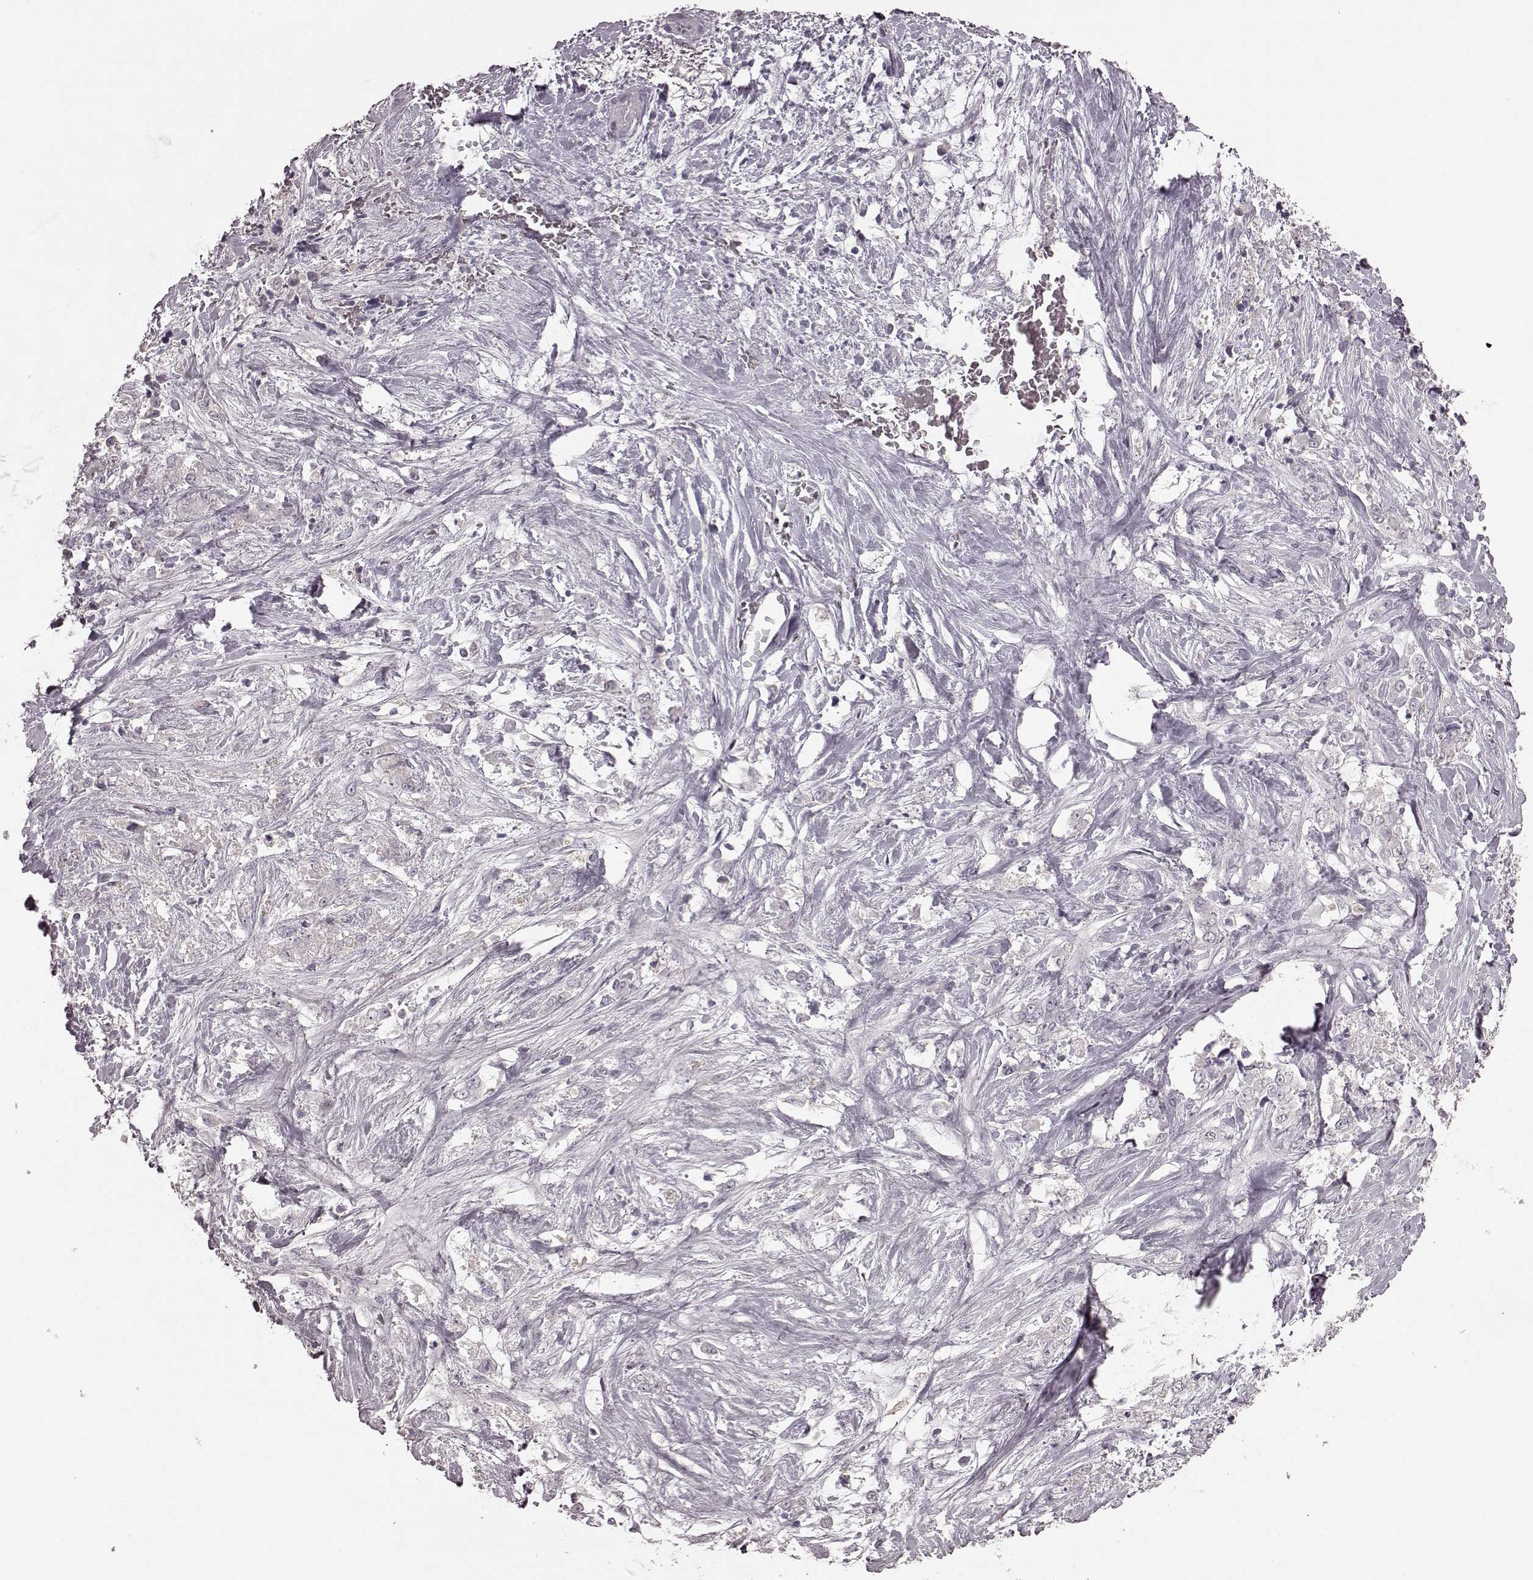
{"staining": {"intensity": "negative", "quantity": "none", "location": "none"}, "tissue": "stomach cancer", "cell_type": "Tumor cells", "image_type": "cancer", "snomed": [{"axis": "morphology", "description": "Adenocarcinoma, NOS"}, {"axis": "topography", "description": "Stomach"}], "caption": "The histopathology image displays no significant positivity in tumor cells of stomach adenocarcinoma.", "gene": "CD28", "patient": {"sex": "female", "age": 76}}